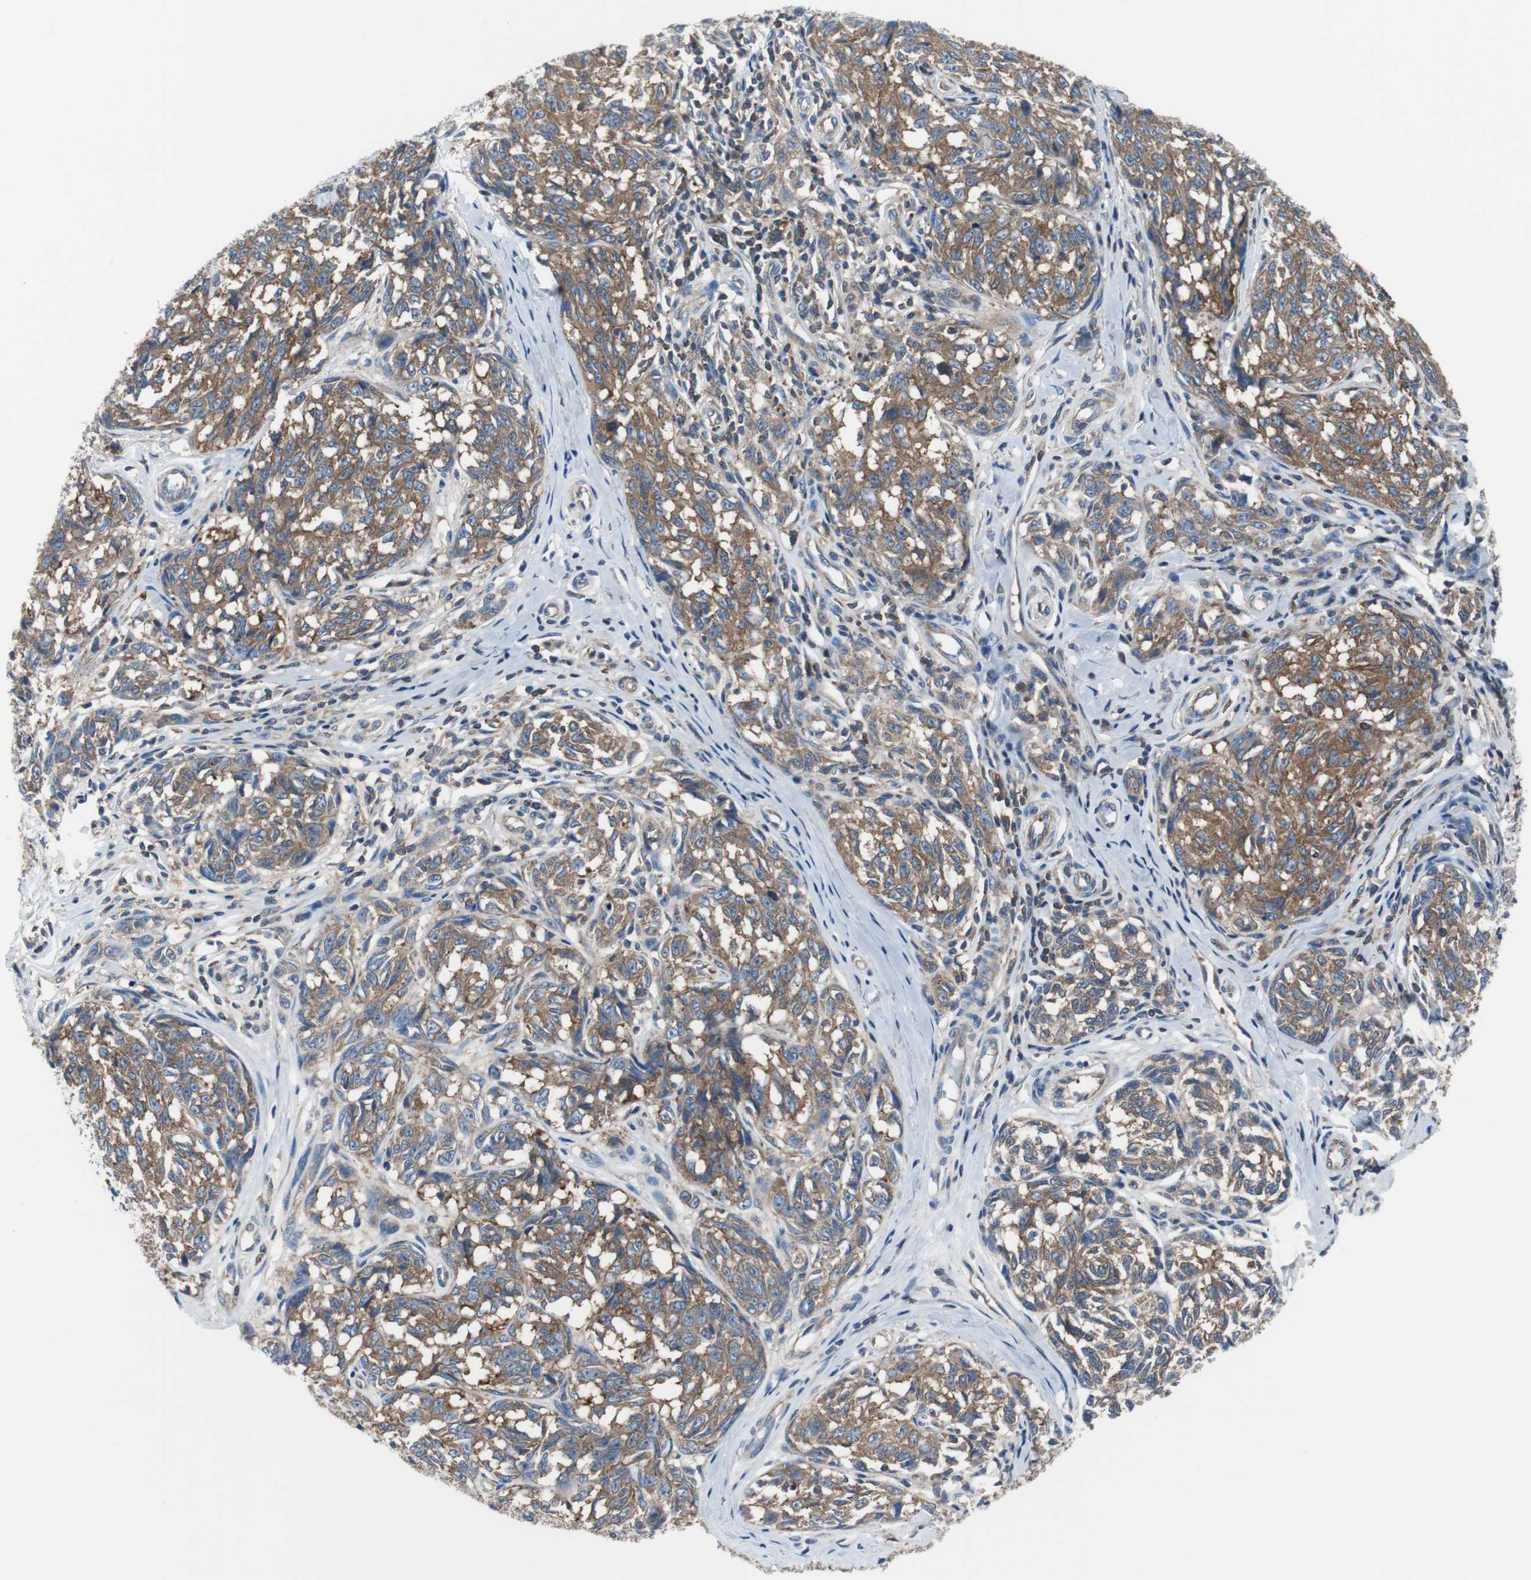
{"staining": {"intensity": "moderate", "quantity": ">75%", "location": "cytoplasmic/membranous"}, "tissue": "melanoma", "cell_type": "Tumor cells", "image_type": "cancer", "snomed": [{"axis": "morphology", "description": "Malignant melanoma, NOS"}, {"axis": "topography", "description": "Skin"}], "caption": "DAB (3,3'-diaminobenzidine) immunohistochemical staining of malignant melanoma shows moderate cytoplasmic/membranous protein staining in about >75% of tumor cells.", "gene": "BRAF", "patient": {"sex": "female", "age": 64}}